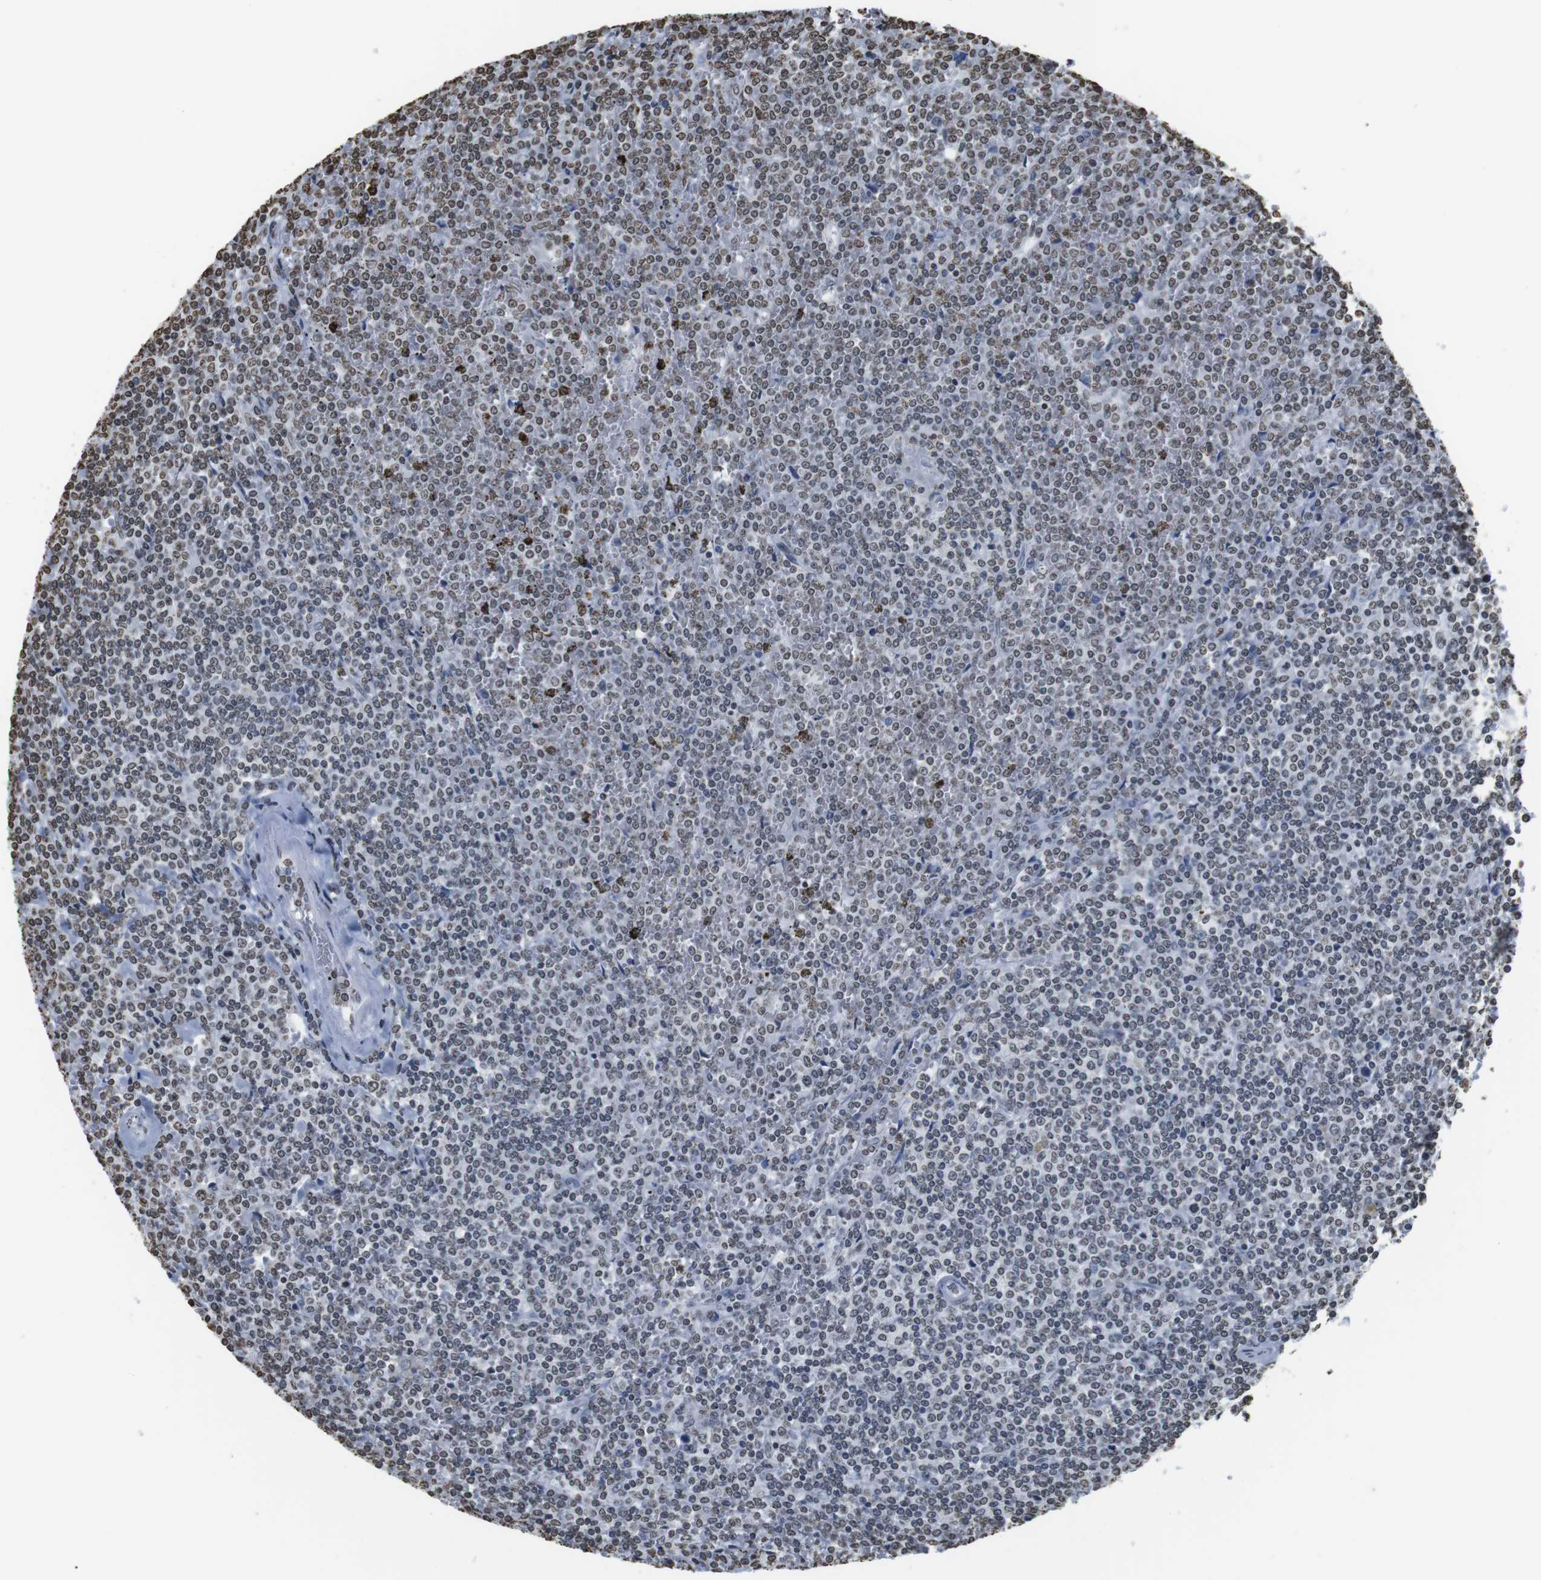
{"staining": {"intensity": "weak", "quantity": "25%-75%", "location": "nuclear"}, "tissue": "lymphoma", "cell_type": "Tumor cells", "image_type": "cancer", "snomed": [{"axis": "morphology", "description": "Malignant lymphoma, non-Hodgkin's type, Low grade"}, {"axis": "topography", "description": "Spleen"}], "caption": "This micrograph shows immunohistochemistry staining of human lymphoma, with low weak nuclear positivity in about 25%-75% of tumor cells.", "gene": "BSX", "patient": {"sex": "female", "age": 19}}